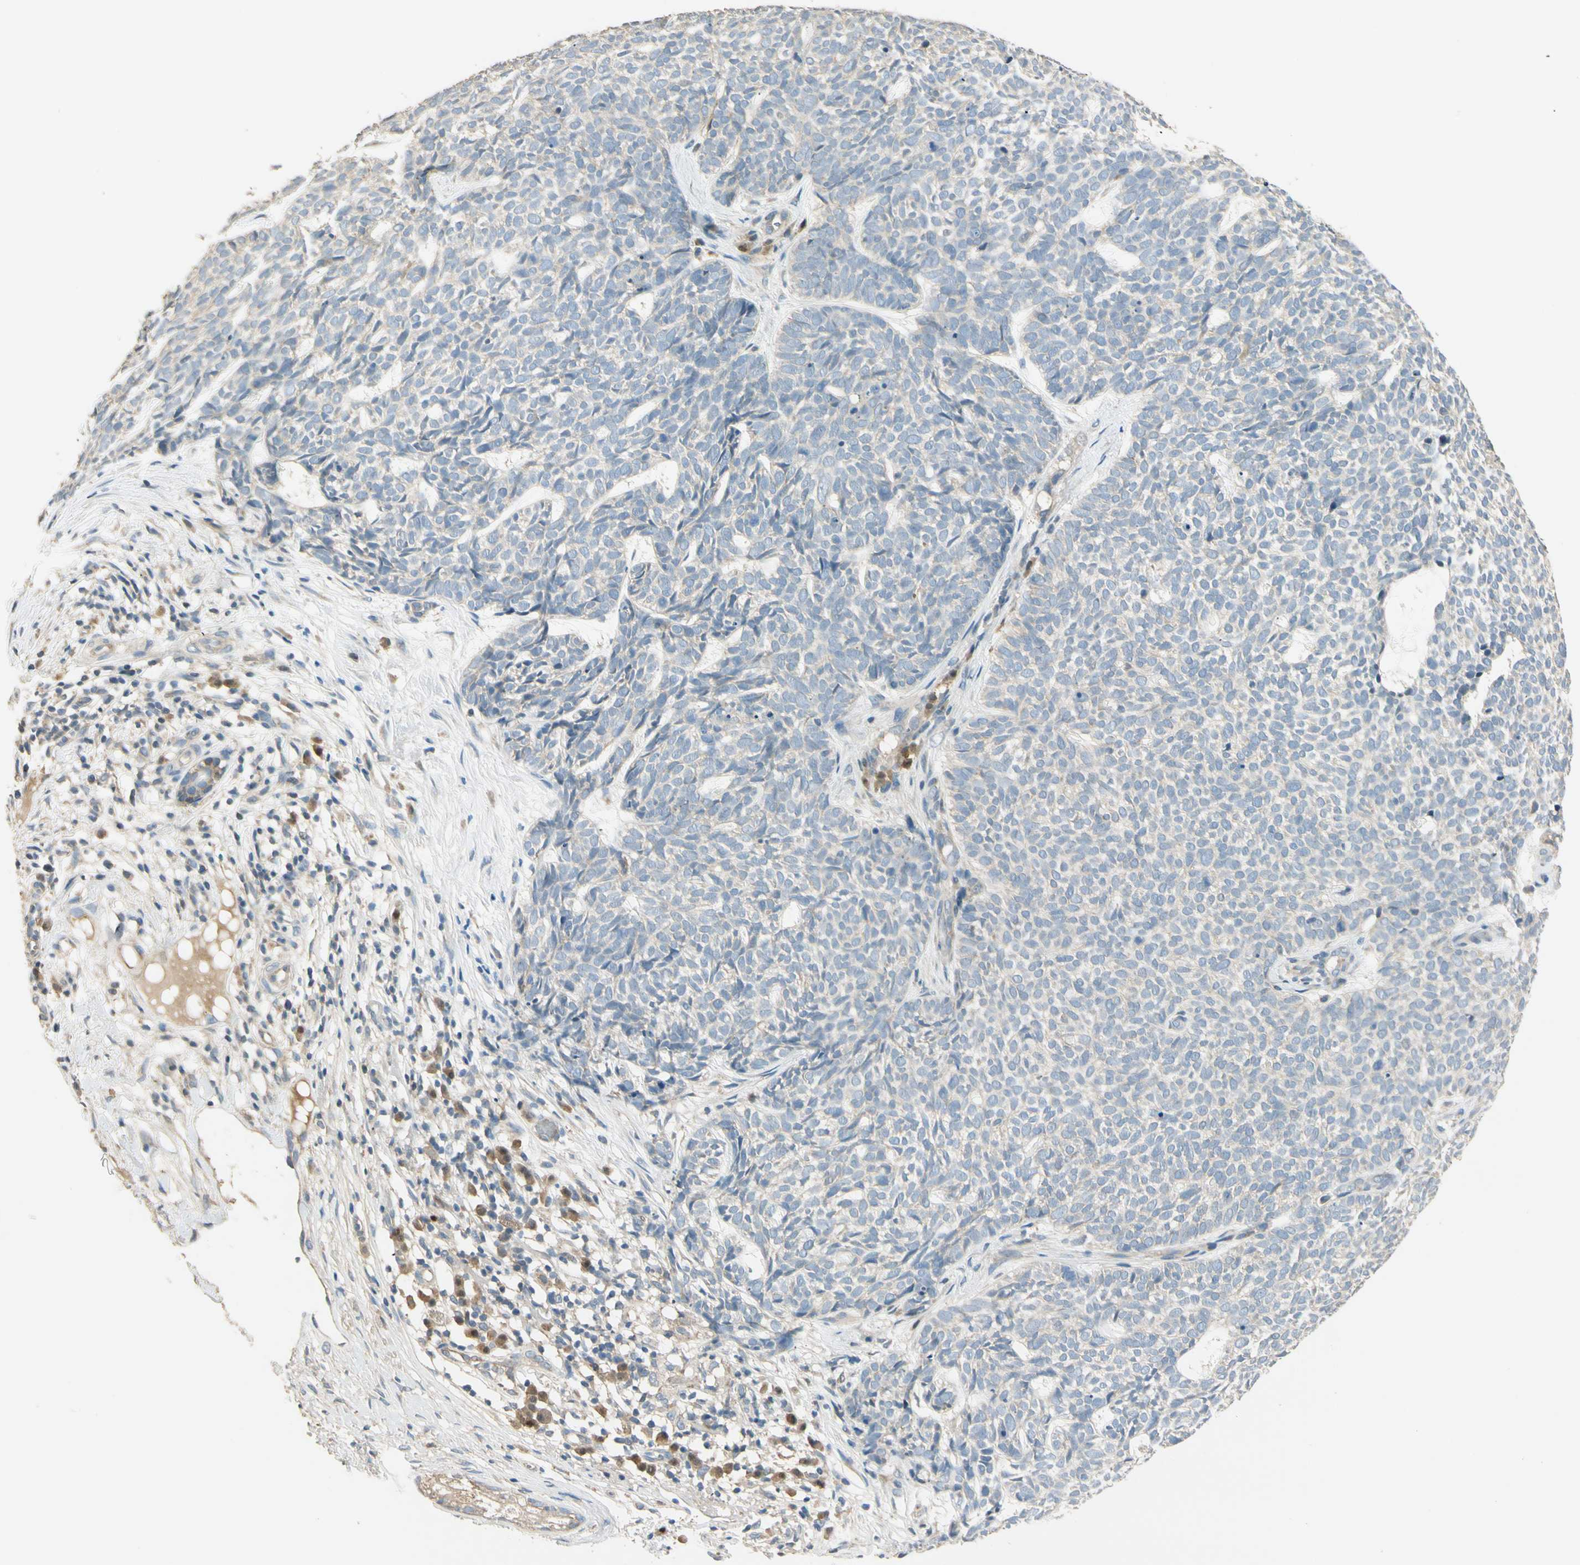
{"staining": {"intensity": "weak", "quantity": "<25%", "location": "cytoplasmic/membranous"}, "tissue": "skin cancer", "cell_type": "Tumor cells", "image_type": "cancer", "snomed": [{"axis": "morphology", "description": "Basal cell carcinoma"}, {"axis": "topography", "description": "Skin"}], "caption": "High magnification brightfield microscopy of skin basal cell carcinoma stained with DAB (brown) and counterstained with hematoxylin (blue): tumor cells show no significant staining. Brightfield microscopy of IHC stained with DAB (brown) and hematoxylin (blue), captured at high magnification.", "gene": "PLXNA1", "patient": {"sex": "female", "age": 84}}